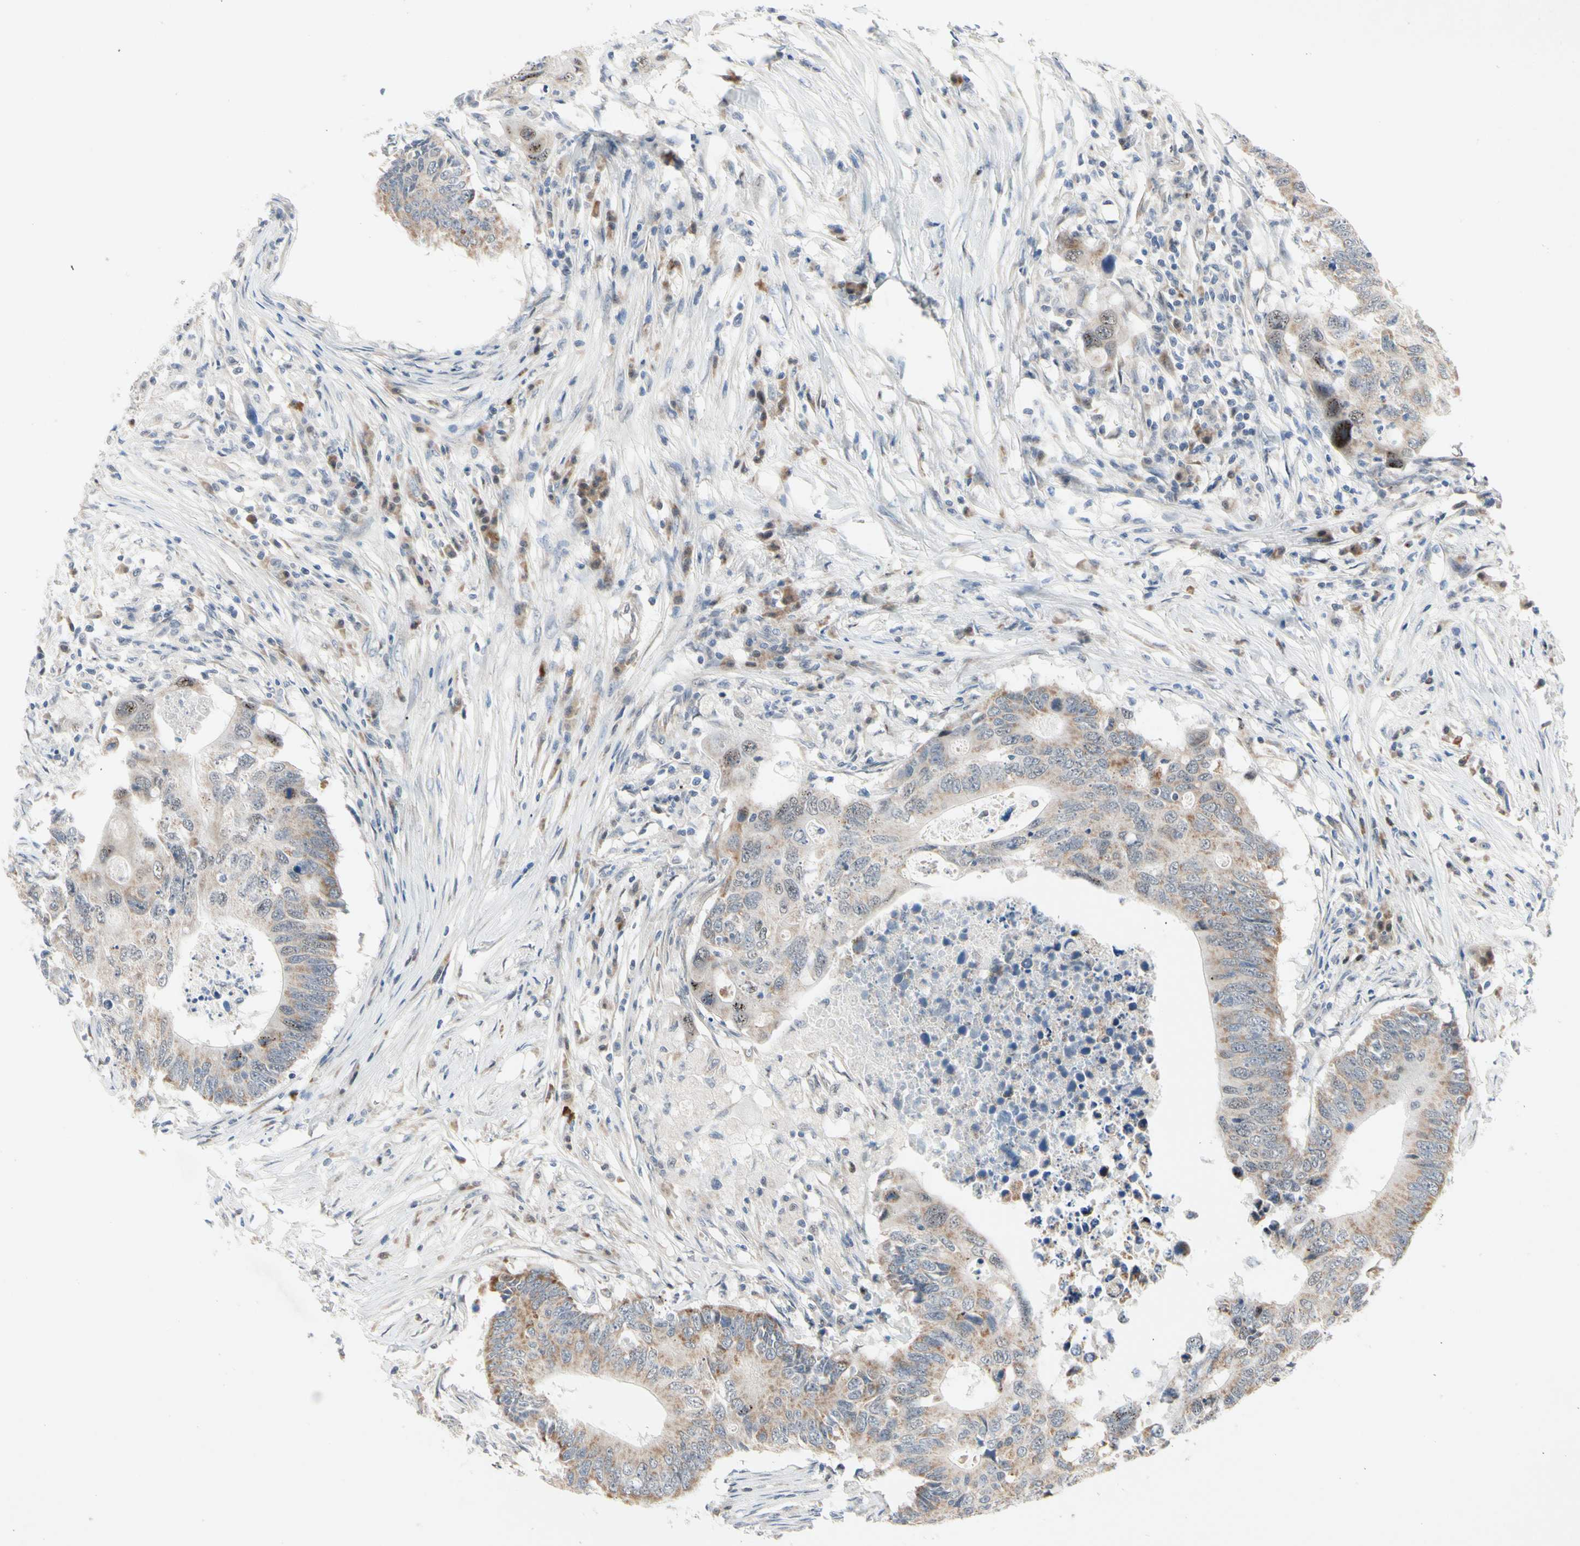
{"staining": {"intensity": "weak", "quantity": ">75%", "location": "cytoplasmic/membranous,nuclear"}, "tissue": "colorectal cancer", "cell_type": "Tumor cells", "image_type": "cancer", "snomed": [{"axis": "morphology", "description": "Adenocarcinoma, NOS"}, {"axis": "topography", "description": "Colon"}], "caption": "Protein expression analysis of human adenocarcinoma (colorectal) reveals weak cytoplasmic/membranous and nuclear staining in approximately >75% of tumor cells.", "gene": "MARK1", "patient": {"sex": "male", "age": 71}}